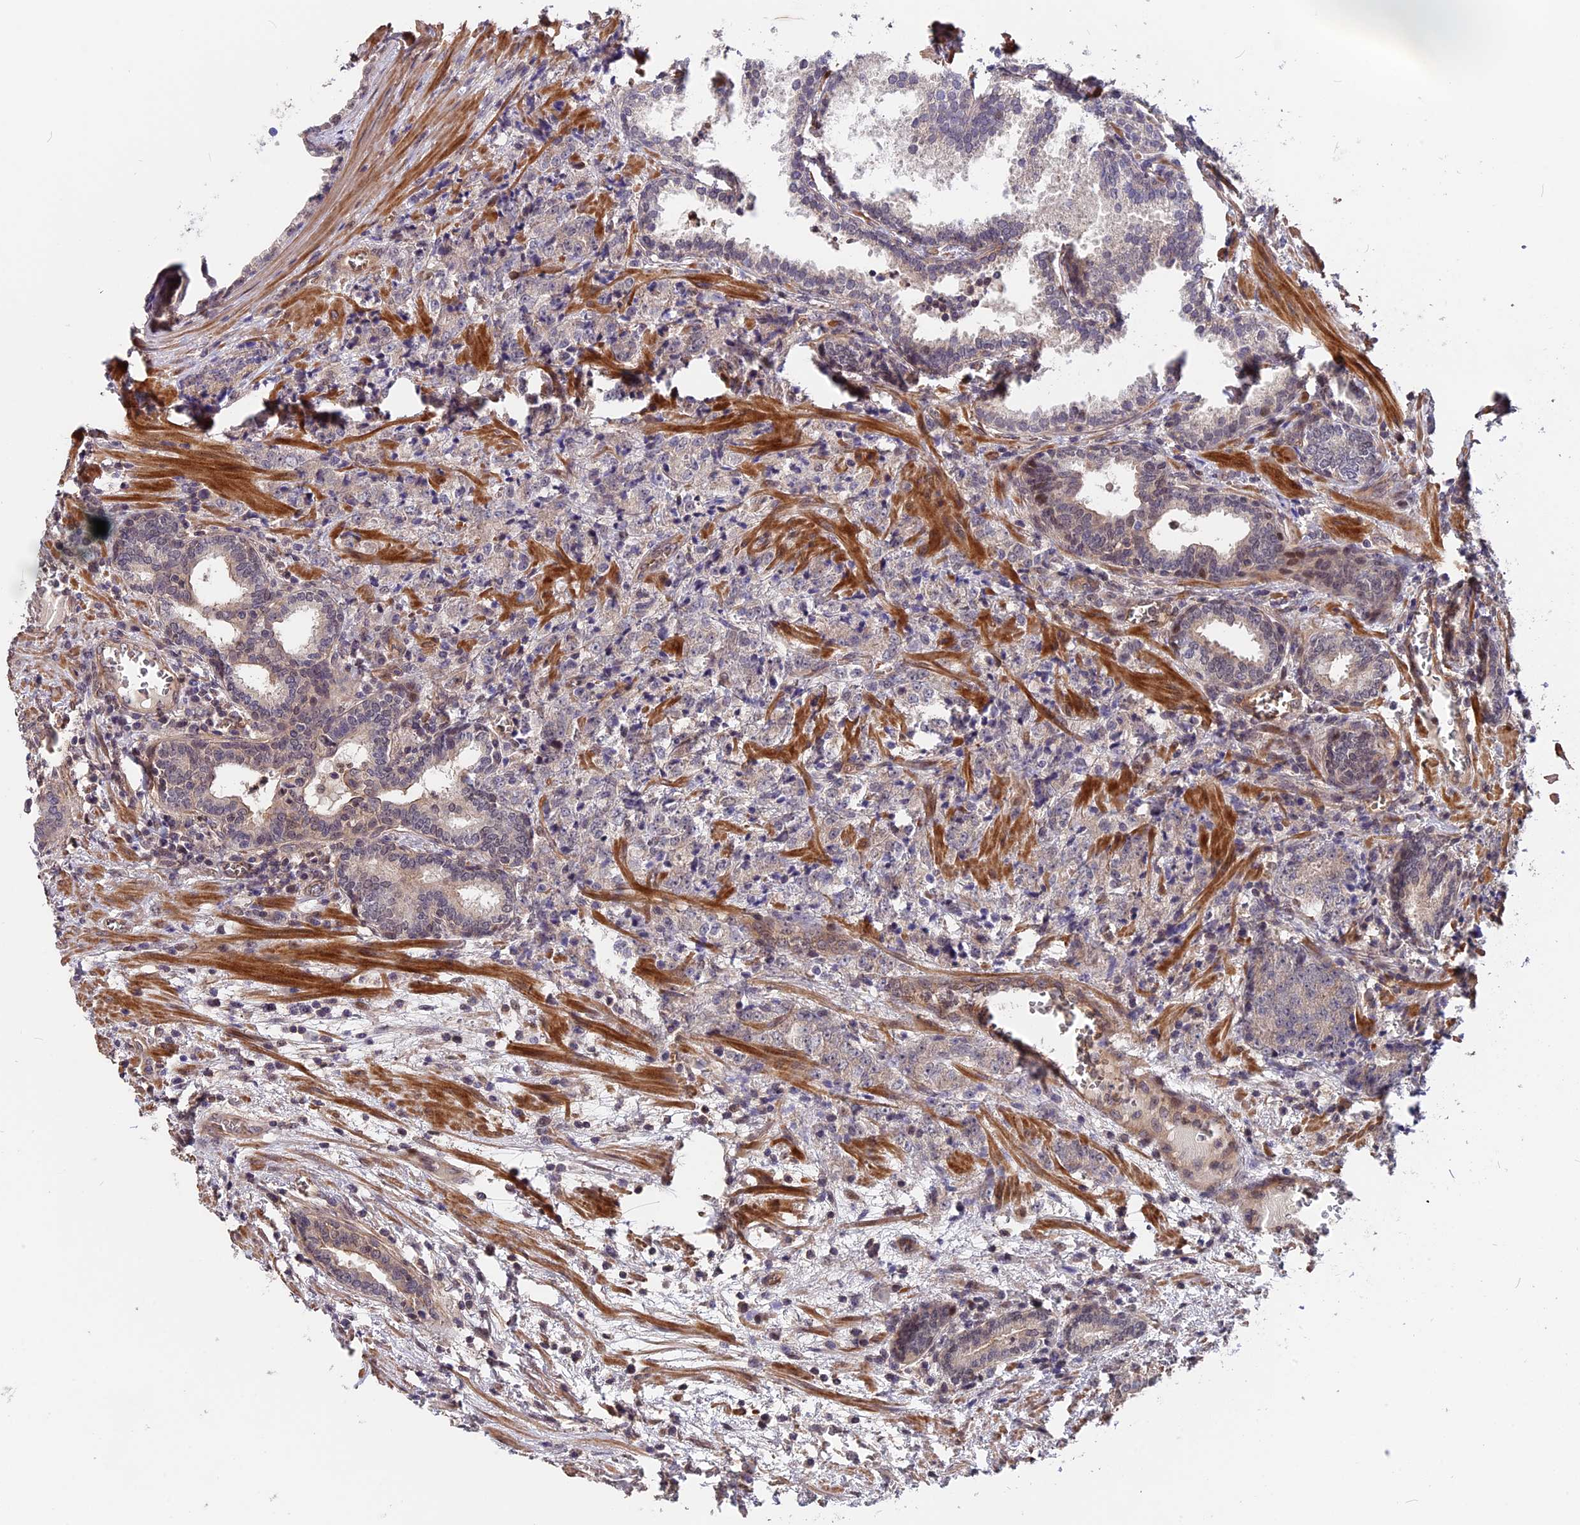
{"staining": {"intensity": "negative", "quantity": "none", "location": "none"}, "tissue": "prostate cancer", "cell_type": "Tumor cells", "image_type": "cancer", "snomed": [{"axis": "morphology", "description": "Adenocarcinoma, High grade"}, {"axis": "topography", "description": "Prostate"}], "caption": "High magnification brightfield microscopy of prostate cancer (adenocarcinoma (high-grade)) stained with DAB (3,3'-diaminobenzidine) (brown) and counterstained with hematoxylin (blue): tumor cells show no significant expression. Brightfield microscopy of IHC stained with DAB (brown) and hematoxylin (blue), captured at high magnification.", "gene": "ZC3H10", "patient": {"sex": "male", "age": 69}}